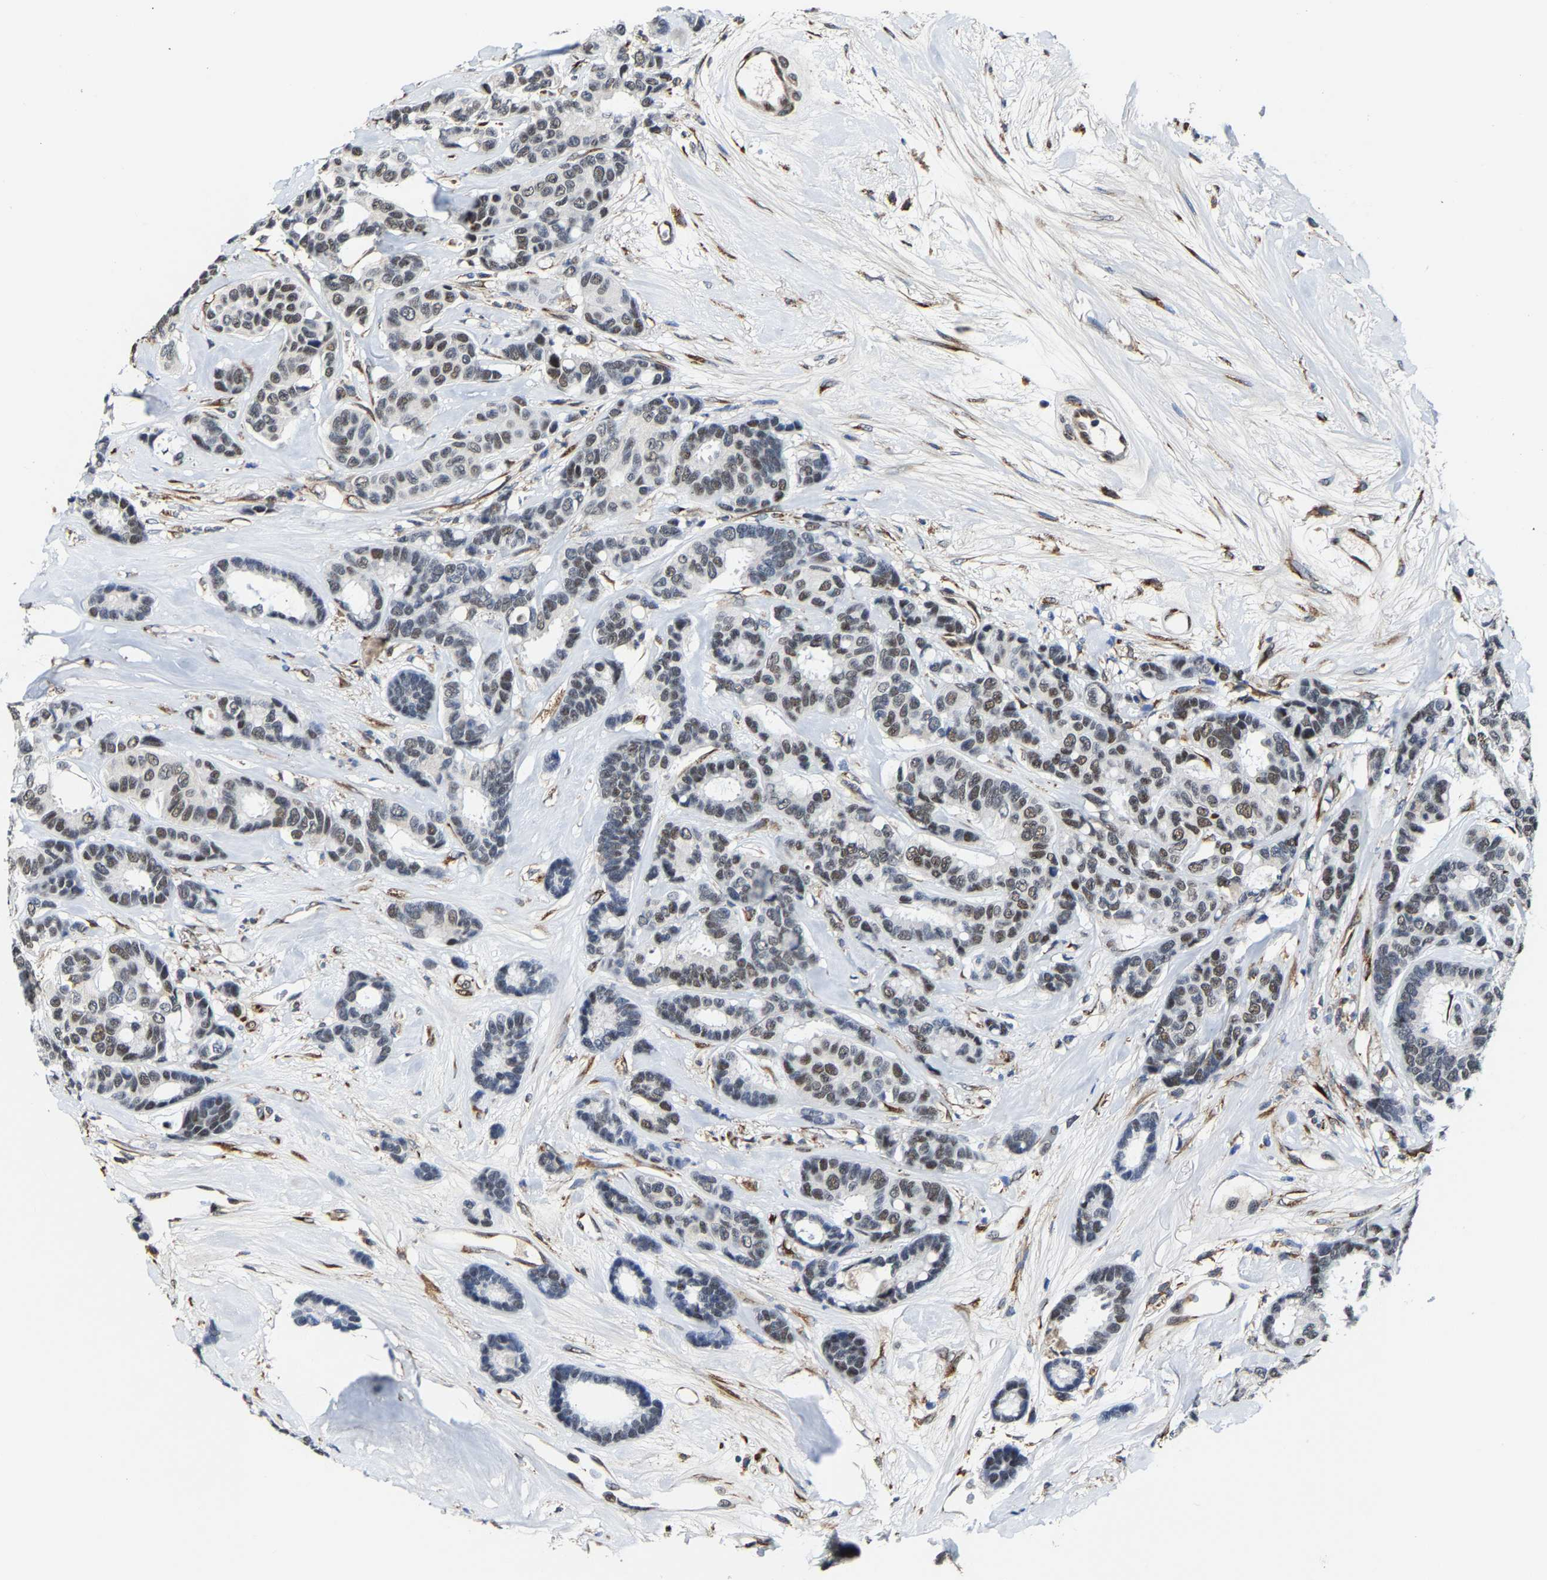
{"staining": {"intensity": "moderate", "quantity": "25%-75%", "location": "nuclear"}, "tissue": "breast cancer", "cell_type": "Tumor cells", "image_type": "cancer", "snomed": [{"axis": "morphology", "description": "Duct carcinoma"}, {"axis": "topography", "description": "Breast"}], "caption": "Protein staining by immunohistochemistry (IHC) shows moderate nuclear positivity in approximately 25%-75% of tumor cells in breast cancer (intraductal carcinoma). (Brightfield microscopy of DAB IHC at high magnification).", "gene": "METTL1", "patient": {"sex": "female", "age": 87}}